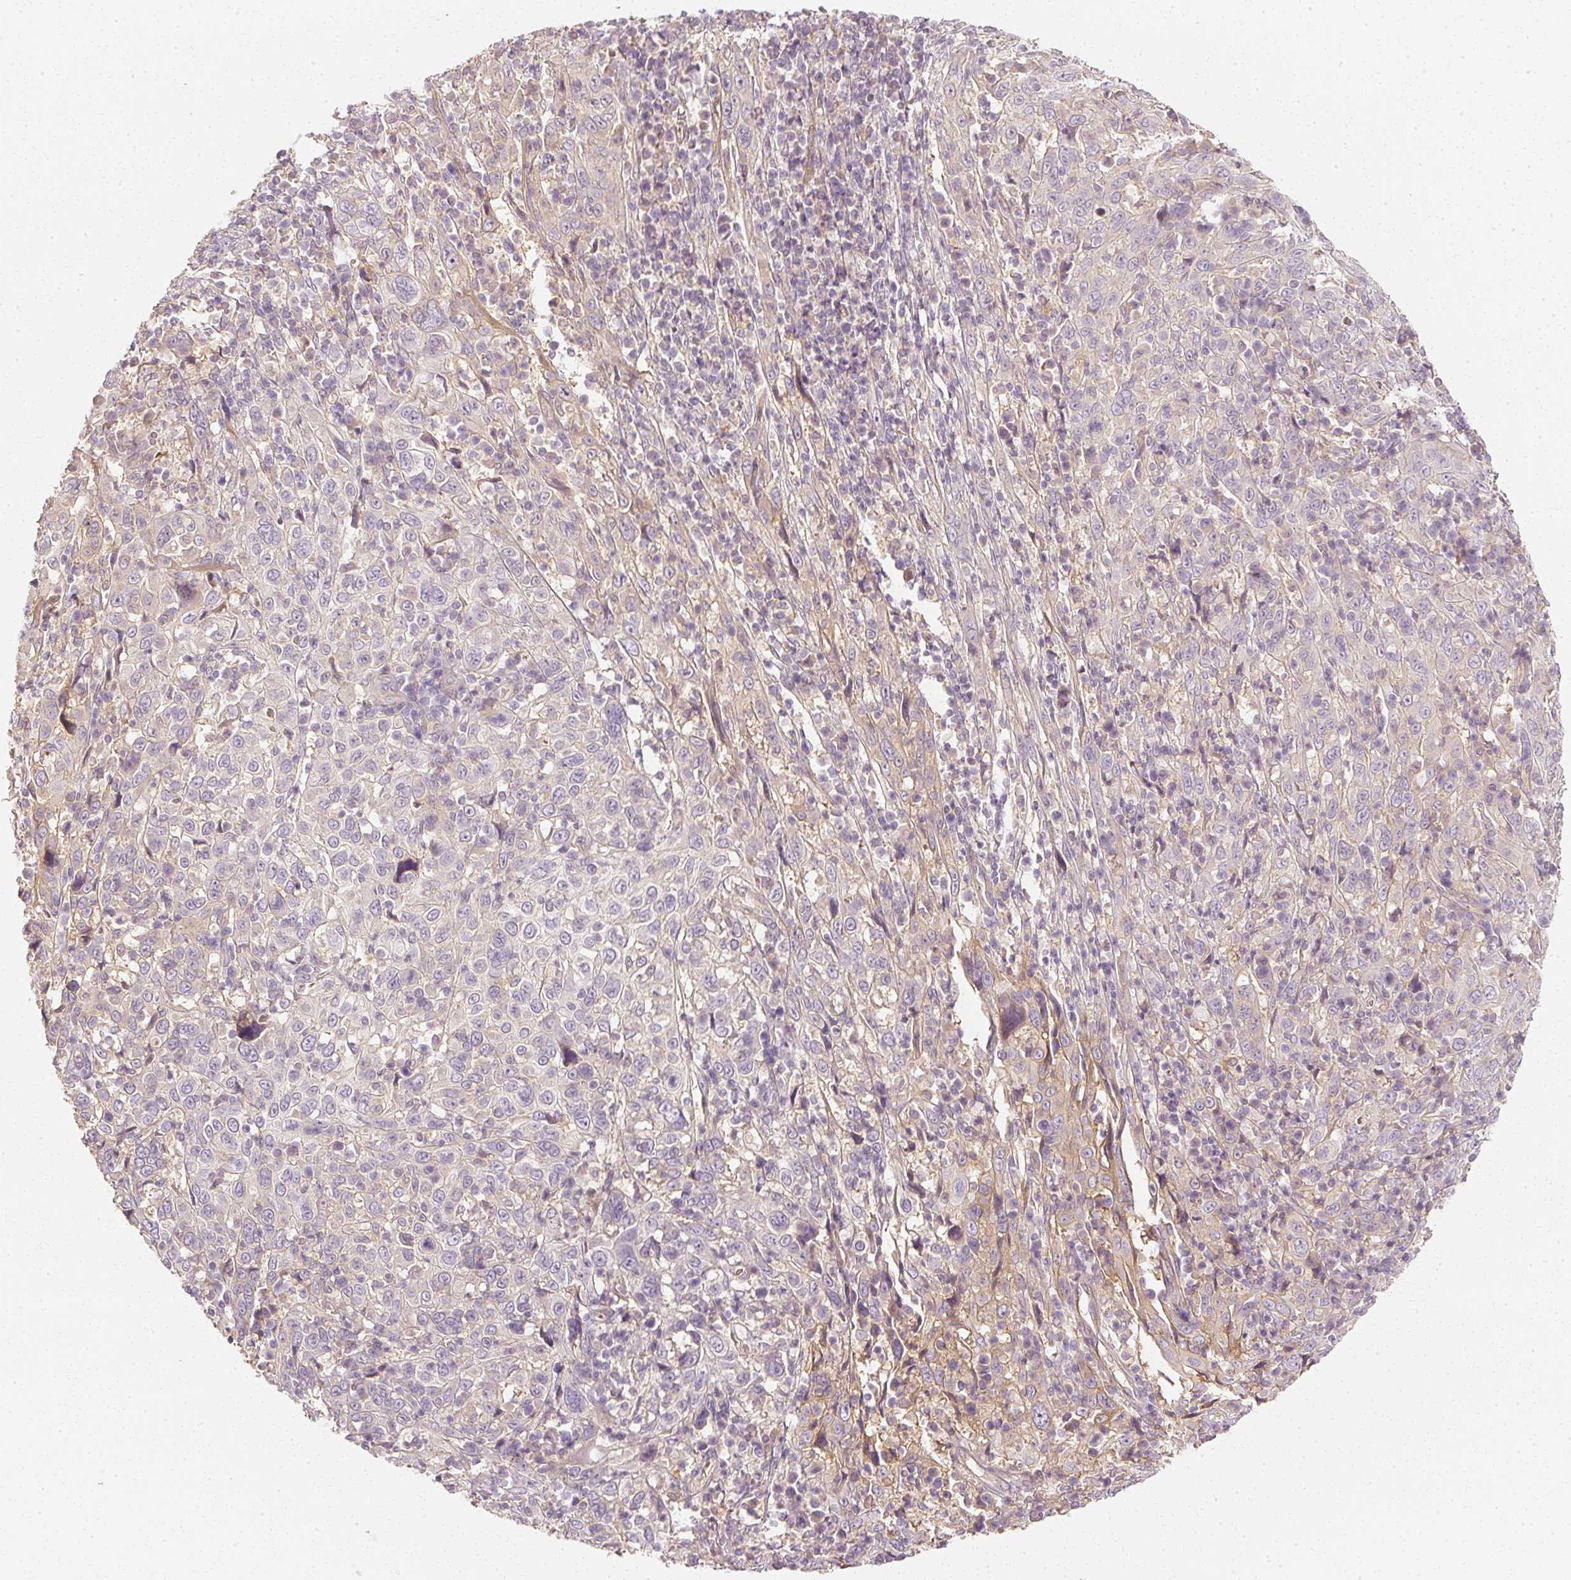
{"staining": {"intensity": "negative", "quantity": "none", "location": "none"}, "tissue": "cervical cancer", "cell_type": "Tumor cells", "image_type": "cancer", "snomed": [{"axis": "morphology", "description": "Squamous cell carcinoma, NOS"}, {"axis": "topography", "description": "Cervix"}], "caption": "High magnification brightfield microscopy of cervical cancer stained with DAB (3,3'-diaminobenzidine) (brown) and counterstained with hematoxylin (blue): tumor cells show no significant positivity.", "gene": "GNAQ", "patient": {"sex": "female", "age": 46}}